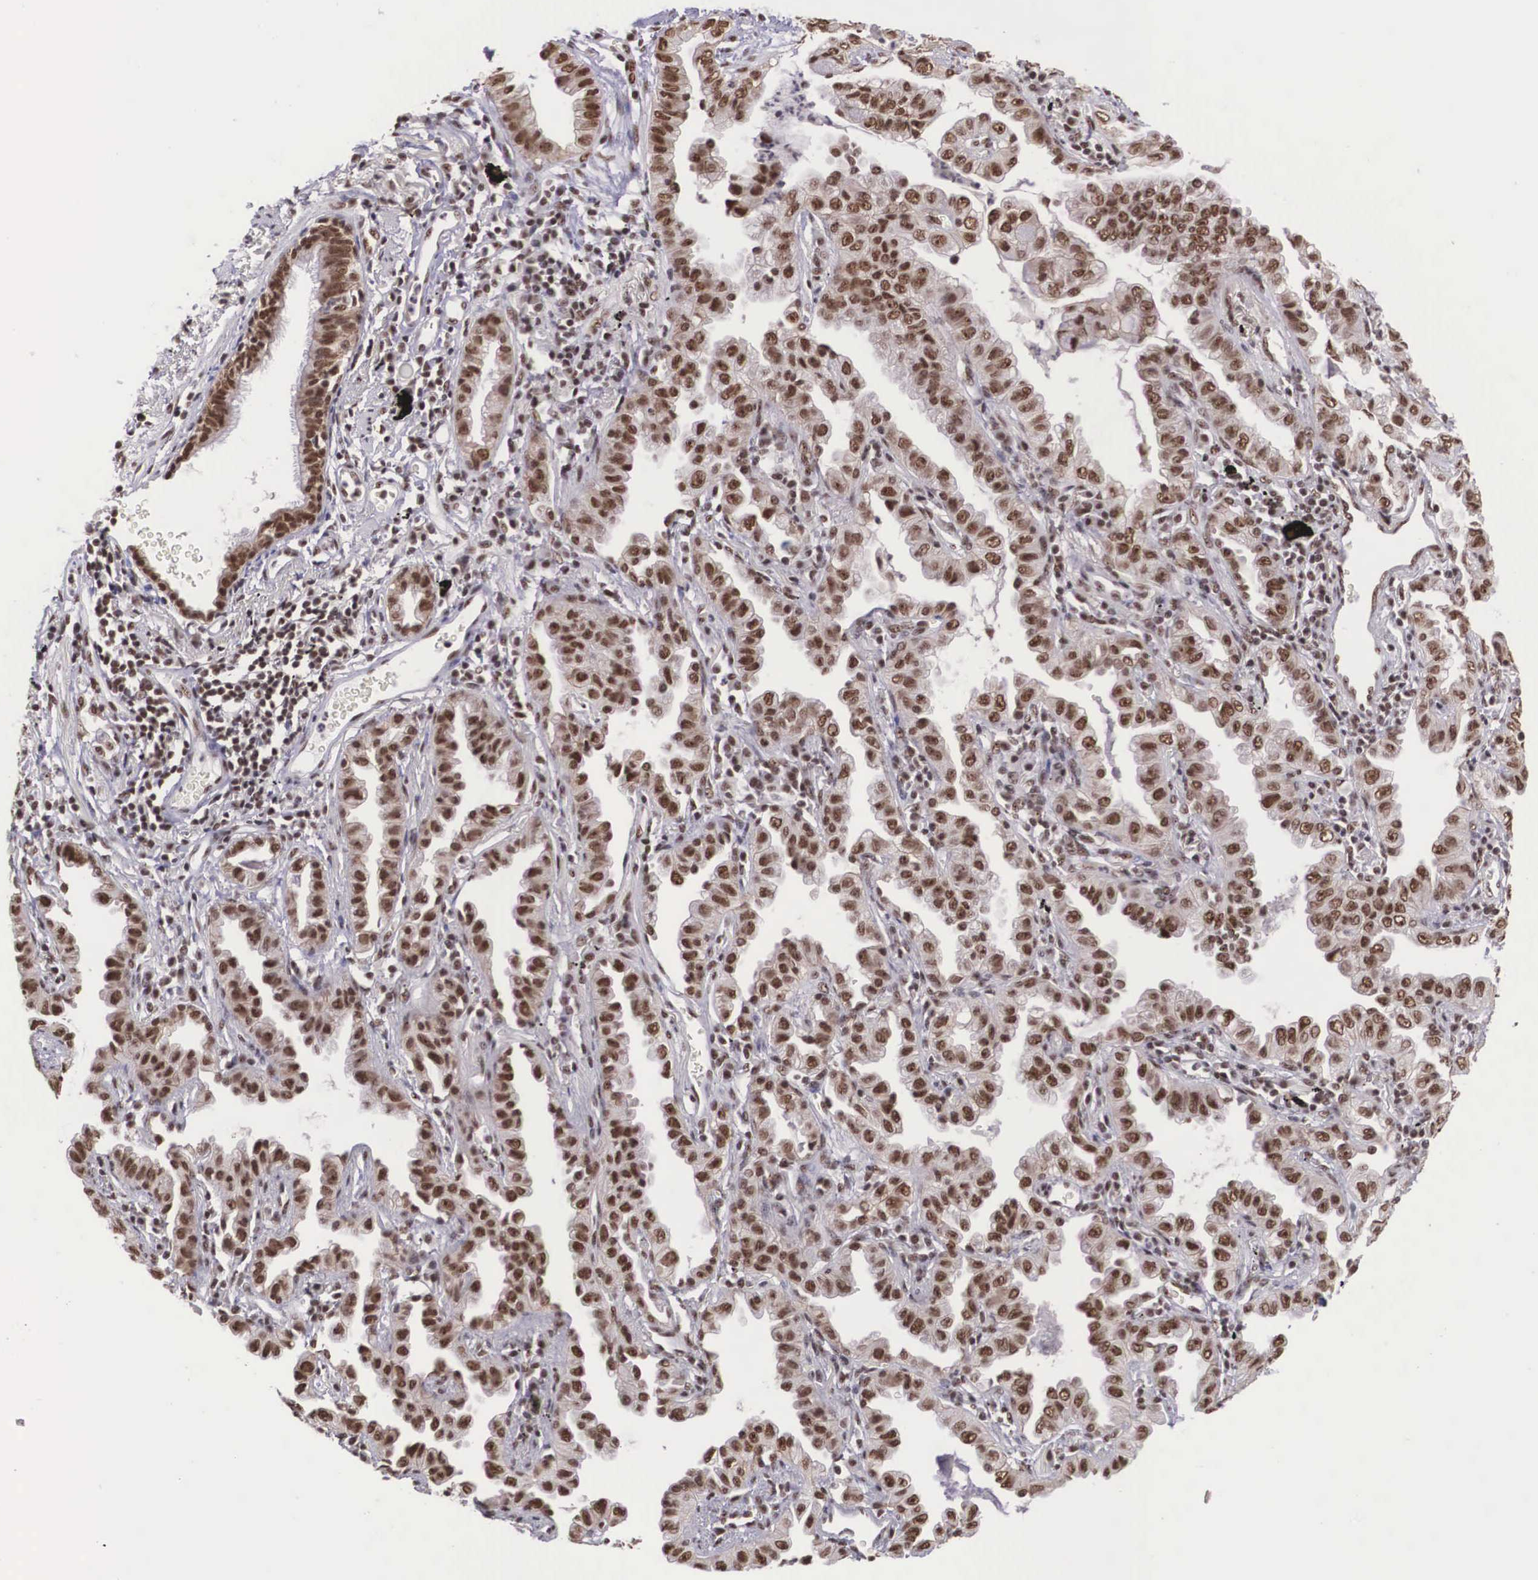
{"staining": {"intensity": "moderate", "quantity": ">75%", "location": "nuclear"}, "tissue": "lung cancer", "cell_type": "Tumor cells", "image_type": "cancer", "snomed": [{"axis": "morphology", "description": "Adenocarcinoma, NOS"}, {"axis": "topography", "description": "Lung"}], "caption": "Tumor cells exhibit moderate nuclear positivity in about >75% of cells in lung cancer.", "gene": "POLR2F", "patient": {"sex": "female", "age": 50}}